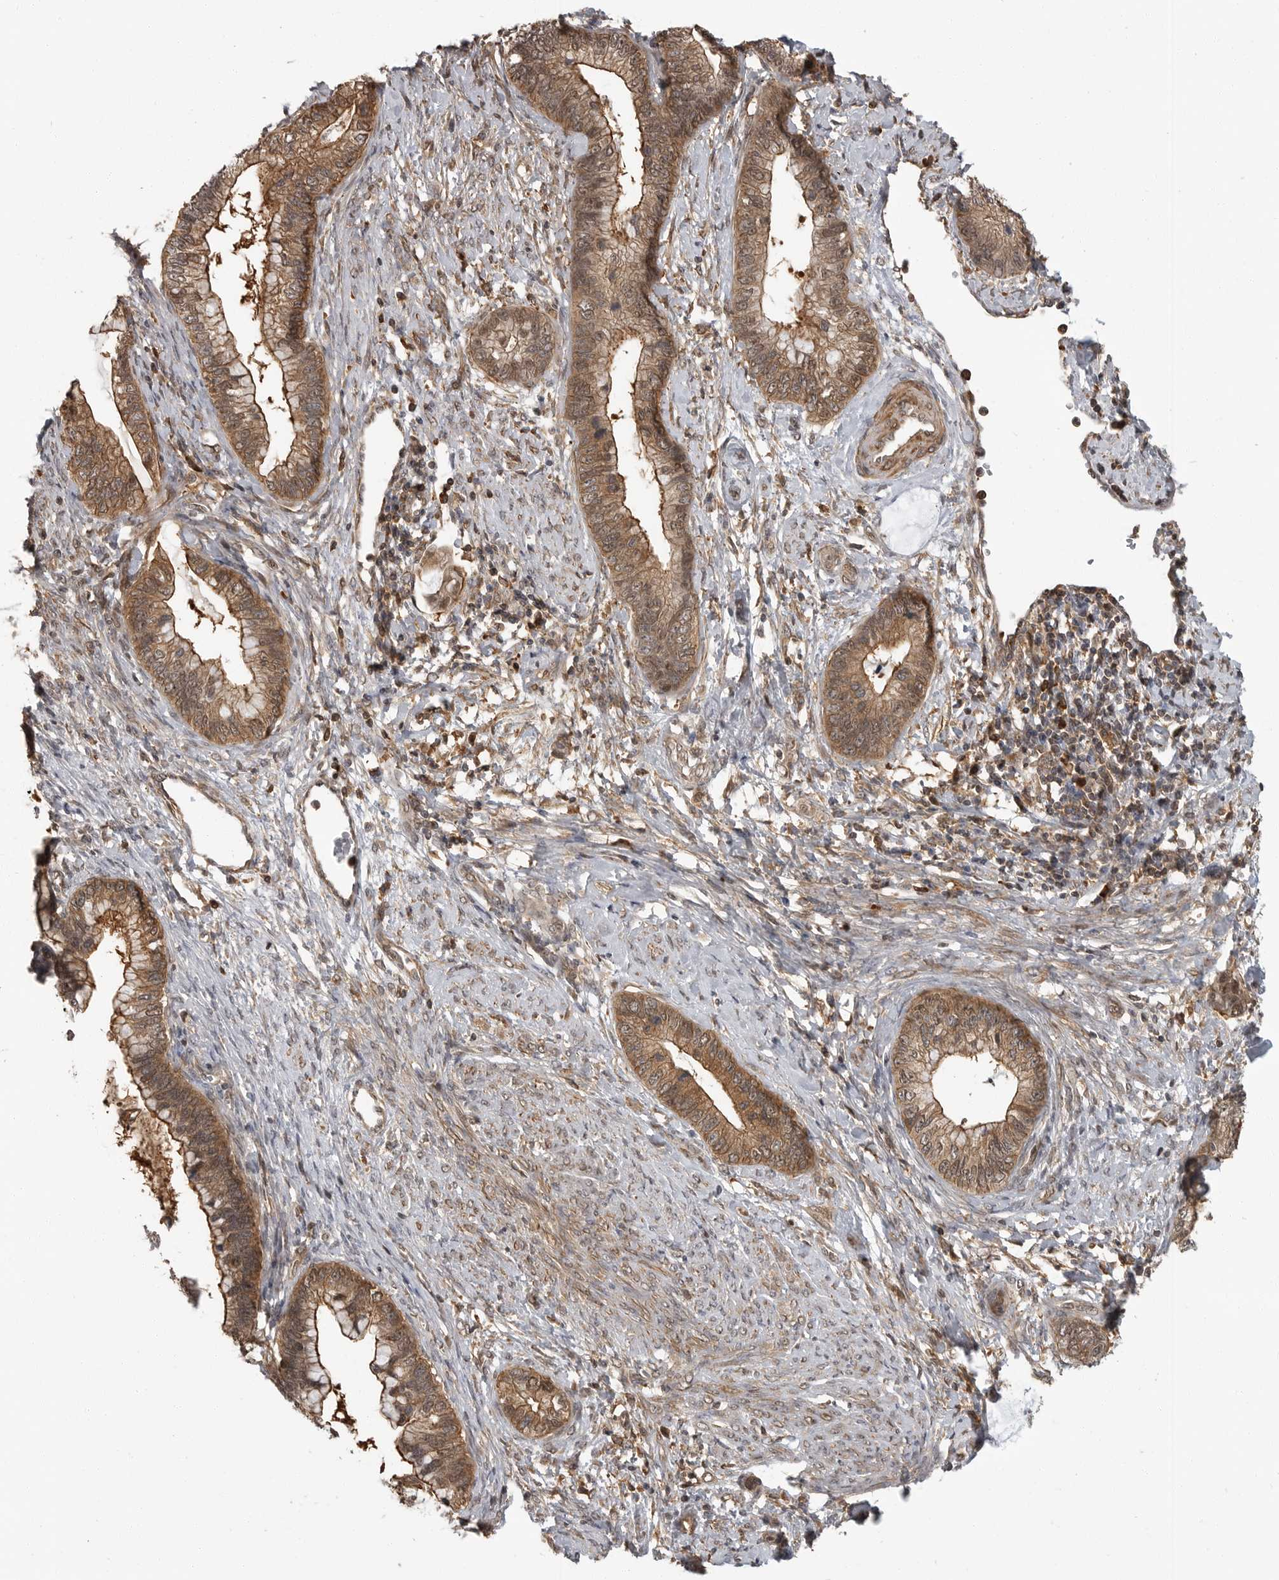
{"staining": {"intensity": "moderate", "quantity": ">75%", "location": "cytoplasmic/membranous,nuclear"}, "tissue": "cervical cancer", "cell_type": "Tumor cells", "image_type": "cancer", "snomed": [{"axis": "morphology", "description": "Adenocarcinoma, NOS"}, {"axis": "topography", "description": "Cervix"}], "caption": "The photomicrograph displays staining of adenocarcinoma (cervical), revealing moderate cytoplasmic/membranous and nuclear protein positivity (brown color) within tumor cells. The staining was performed using DAB, with brown indicating positive protein expression. Nuclei are stained blue with hematoxylin.", "gene": "ERN1", "patient": {"sex": "female", "age": 44}}